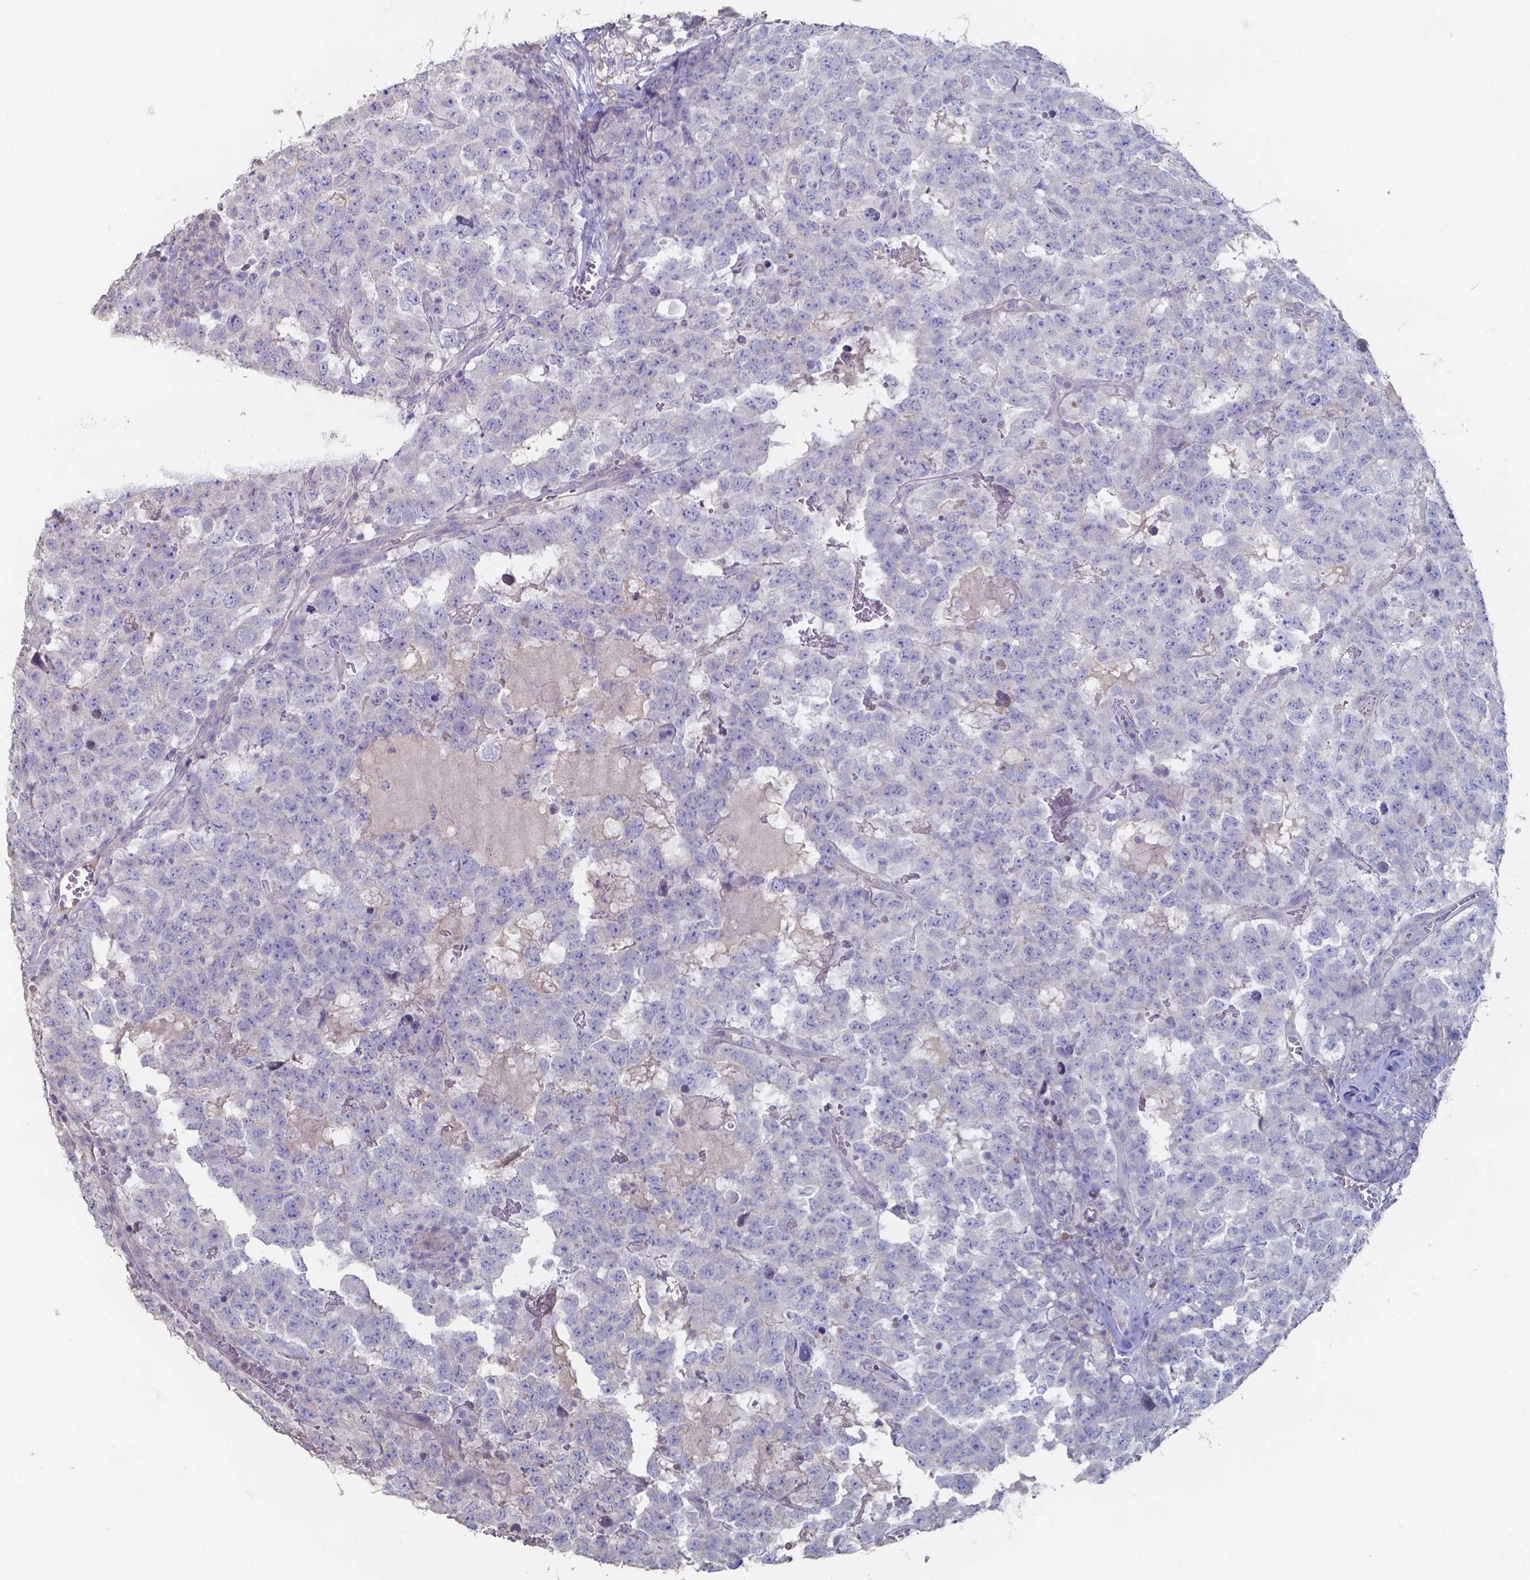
{"staining": {"intensity": "negative", "quantity": "none", "location": "none"}, "tissue": "testis cancer", "cell_type": "Tumor cells", "image_type": "cancer", "snomed": [{"axis": "morphology", "description": "Carcinoma, Embryonal, NOS"}, {"axis": "topography", "description": "Testis"}], "caption": "Immunohistochemistry (IHC) of human testis embryonal carcinoma demonstrates no positivity in tumor cells.", "gene": "FOXJ1", "patient": {"sex": "male", "age": 23}}